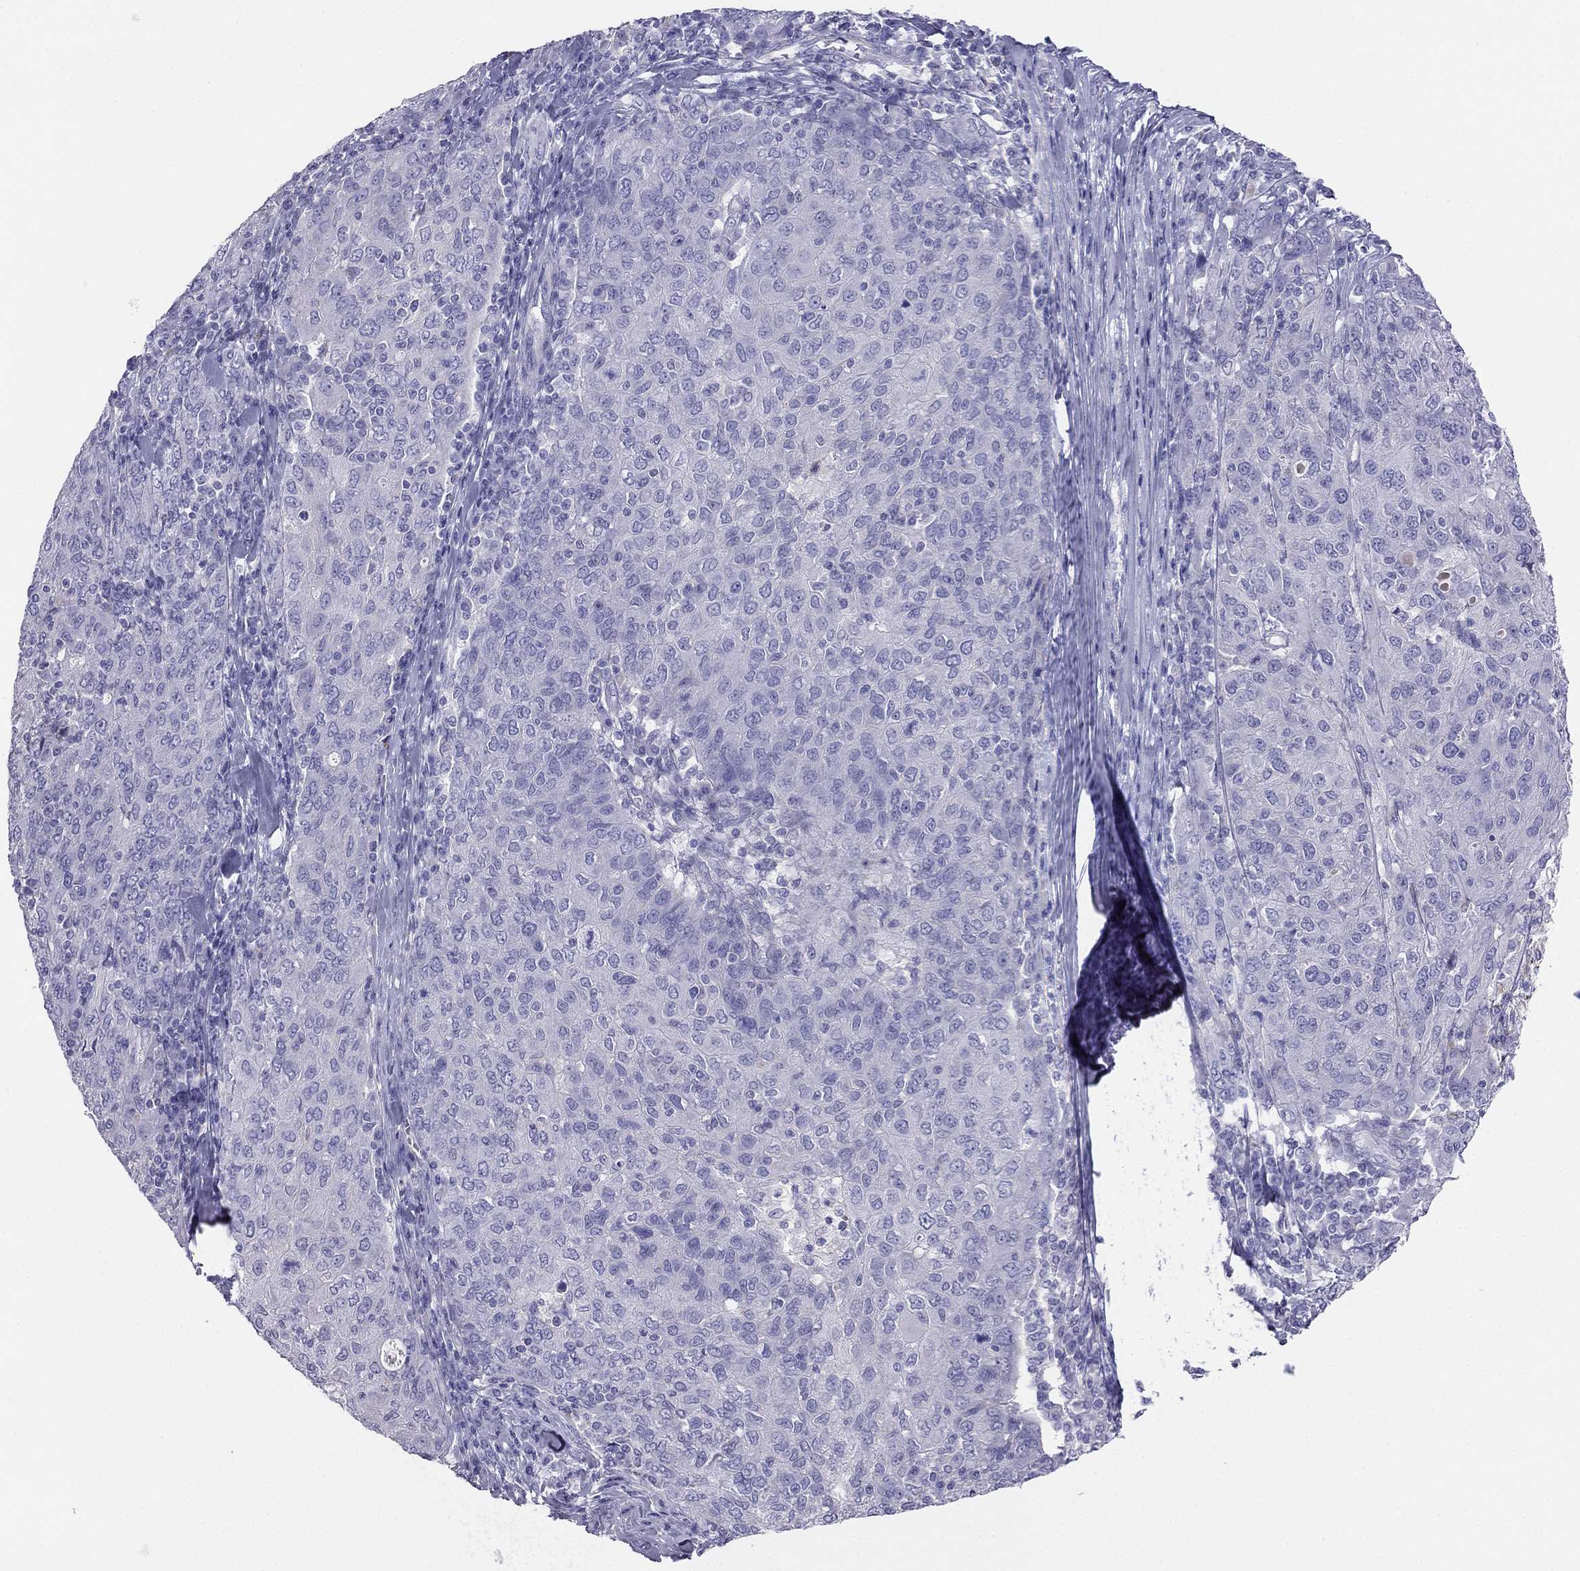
{"staining": {"intensity": "negative", "quantity": "none", "location": "none"}, "tissue": "ovarian cancer", "cell_type": "Tumor cells", "image_type": "cancer", "snomed": [{"axis": "morphology", "description": "Carcinoma, endometroid"}, {"axis": "topography", "description": "Ovary"}], "caption": "This micrograph is of endometroid carcinoma (ovarian) stained with immunohistochemistry to label a protein in brown with the nuclei are counter-stained blue. There is no staining in tumor cells.", "gene": "ALOXE3", "patient": {"sex": "female", "age": 50}}